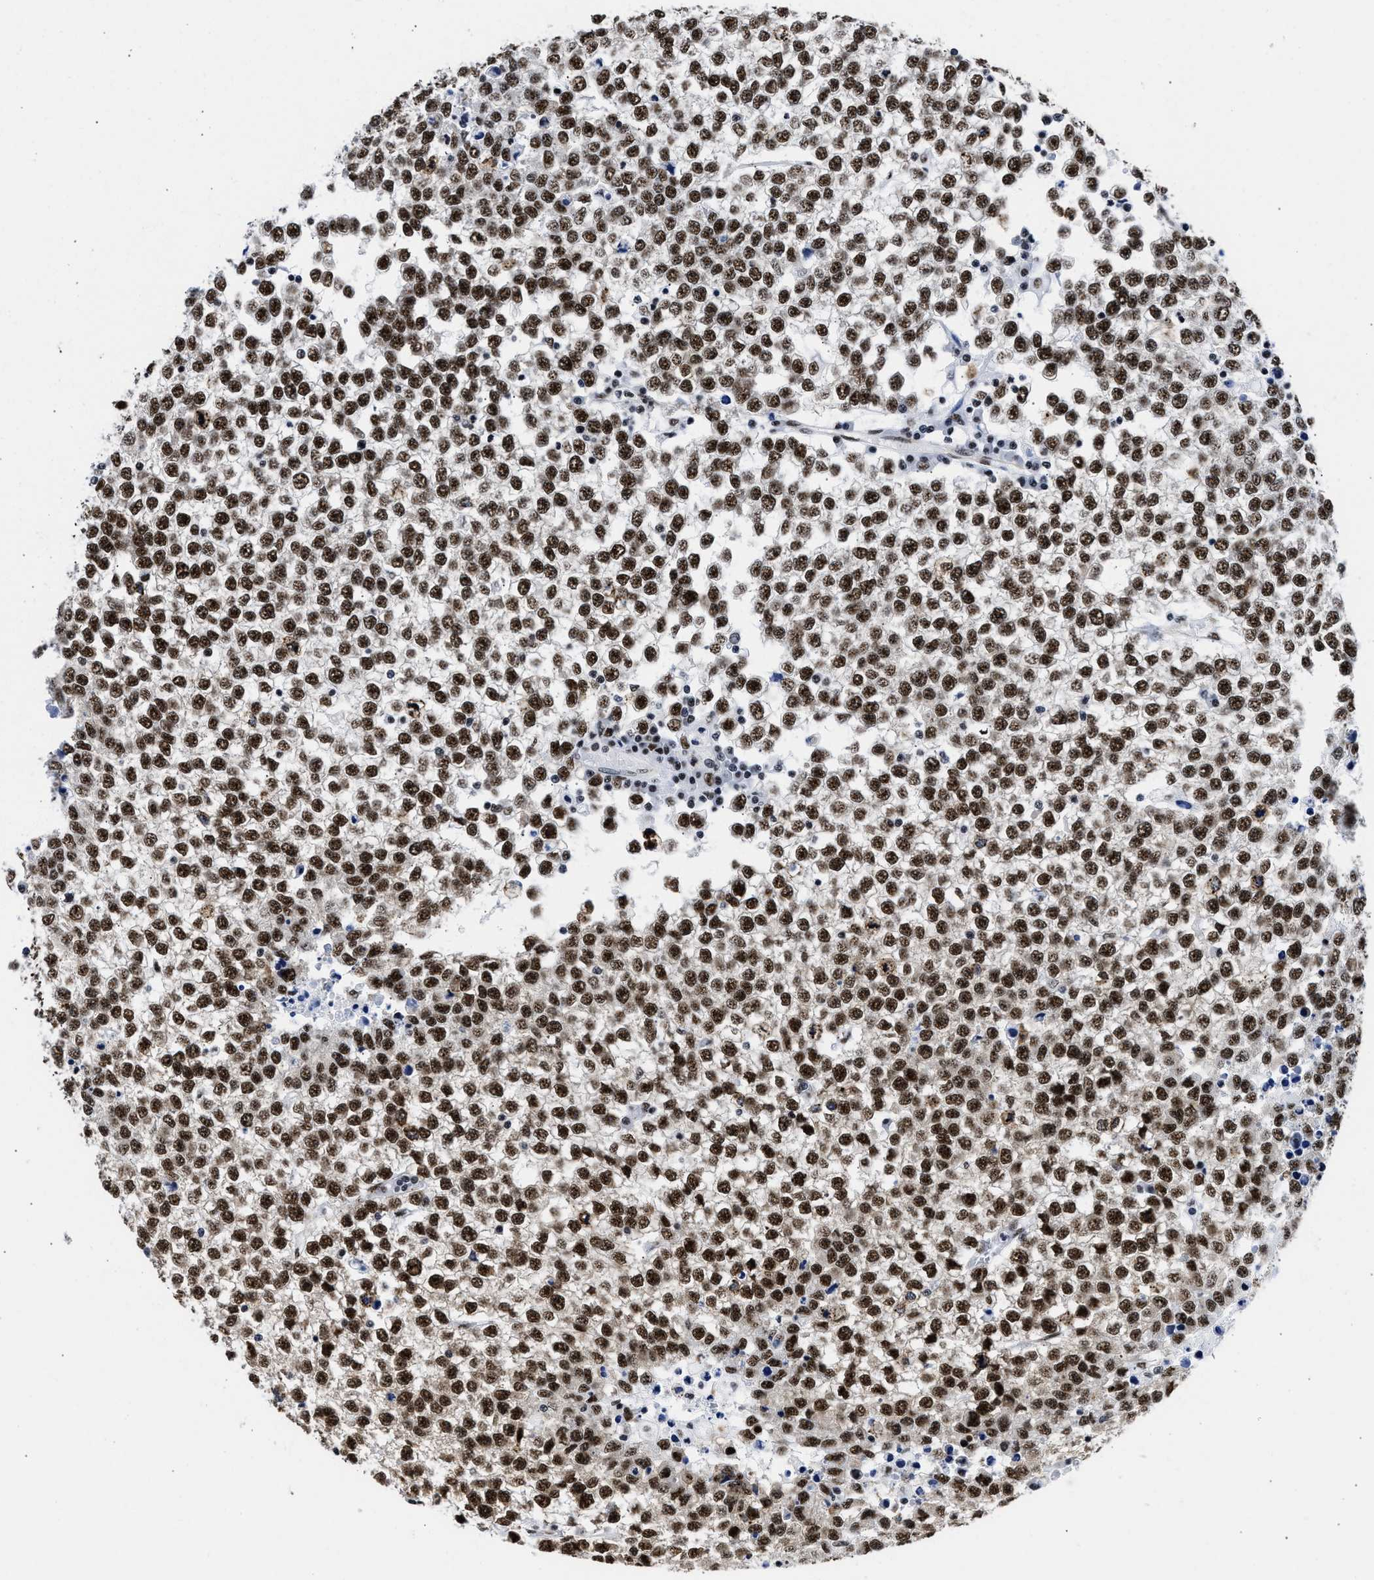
{"staining": {"intensity": "strong", "quantity": ">75%", "location": "nuclear"}, "tissue": "testis cancer", "cell_type": "Tumor cells", "image_type": "cancer", "snomed": [{"axis": "morphology", "description": "Seminoma, NOS"}, {"axis": "topography", "description": "Testis"}], "caption": "Immunohistochemical staining of human testis seminoma reveals high levels of strong nuclear expression in about >75% of tumor cells. Nuclei are stained in blue.", "gene": "RBM8A", "patient": {"sex": "male", "age": 65}}